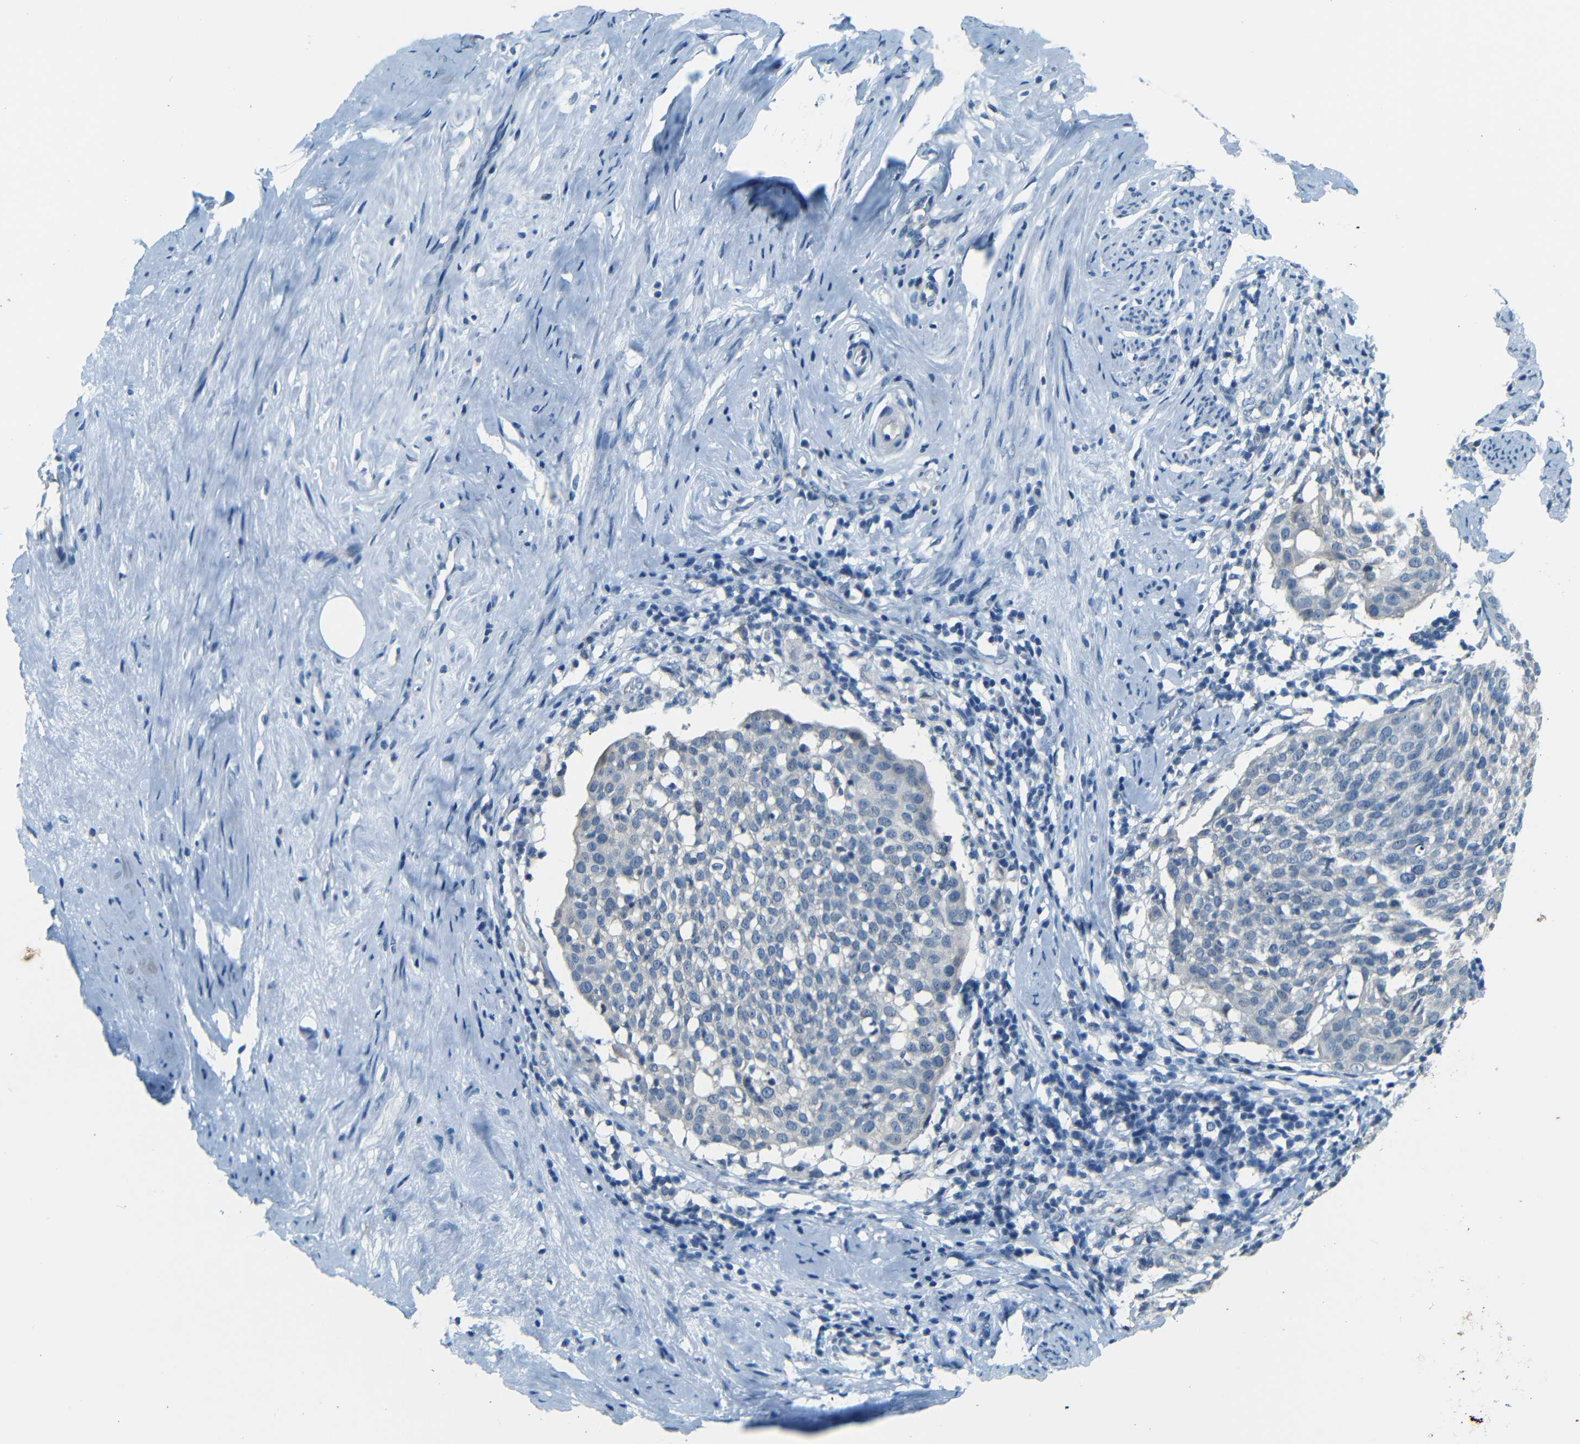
{"staining": {"intensity": "negative", "quantity": "none", "location": "none"}, "tissue": "cervical cancer", "cell_type": "Tumor cells", "image_type": "cancer", "snomed": [{"axis": "morphology", "description": "Squamous cell carcinoma, NOS"}, {"axis": "topography", "description": "Cervix"}], "caption": "Human squamous cell carcinoma (cervical) stained for a protein using immunohistochemistry (IHC) shows no staining in tumor cells.", "gene": "ZMAT1", "patient": {"sex": "female", "age": 51}}